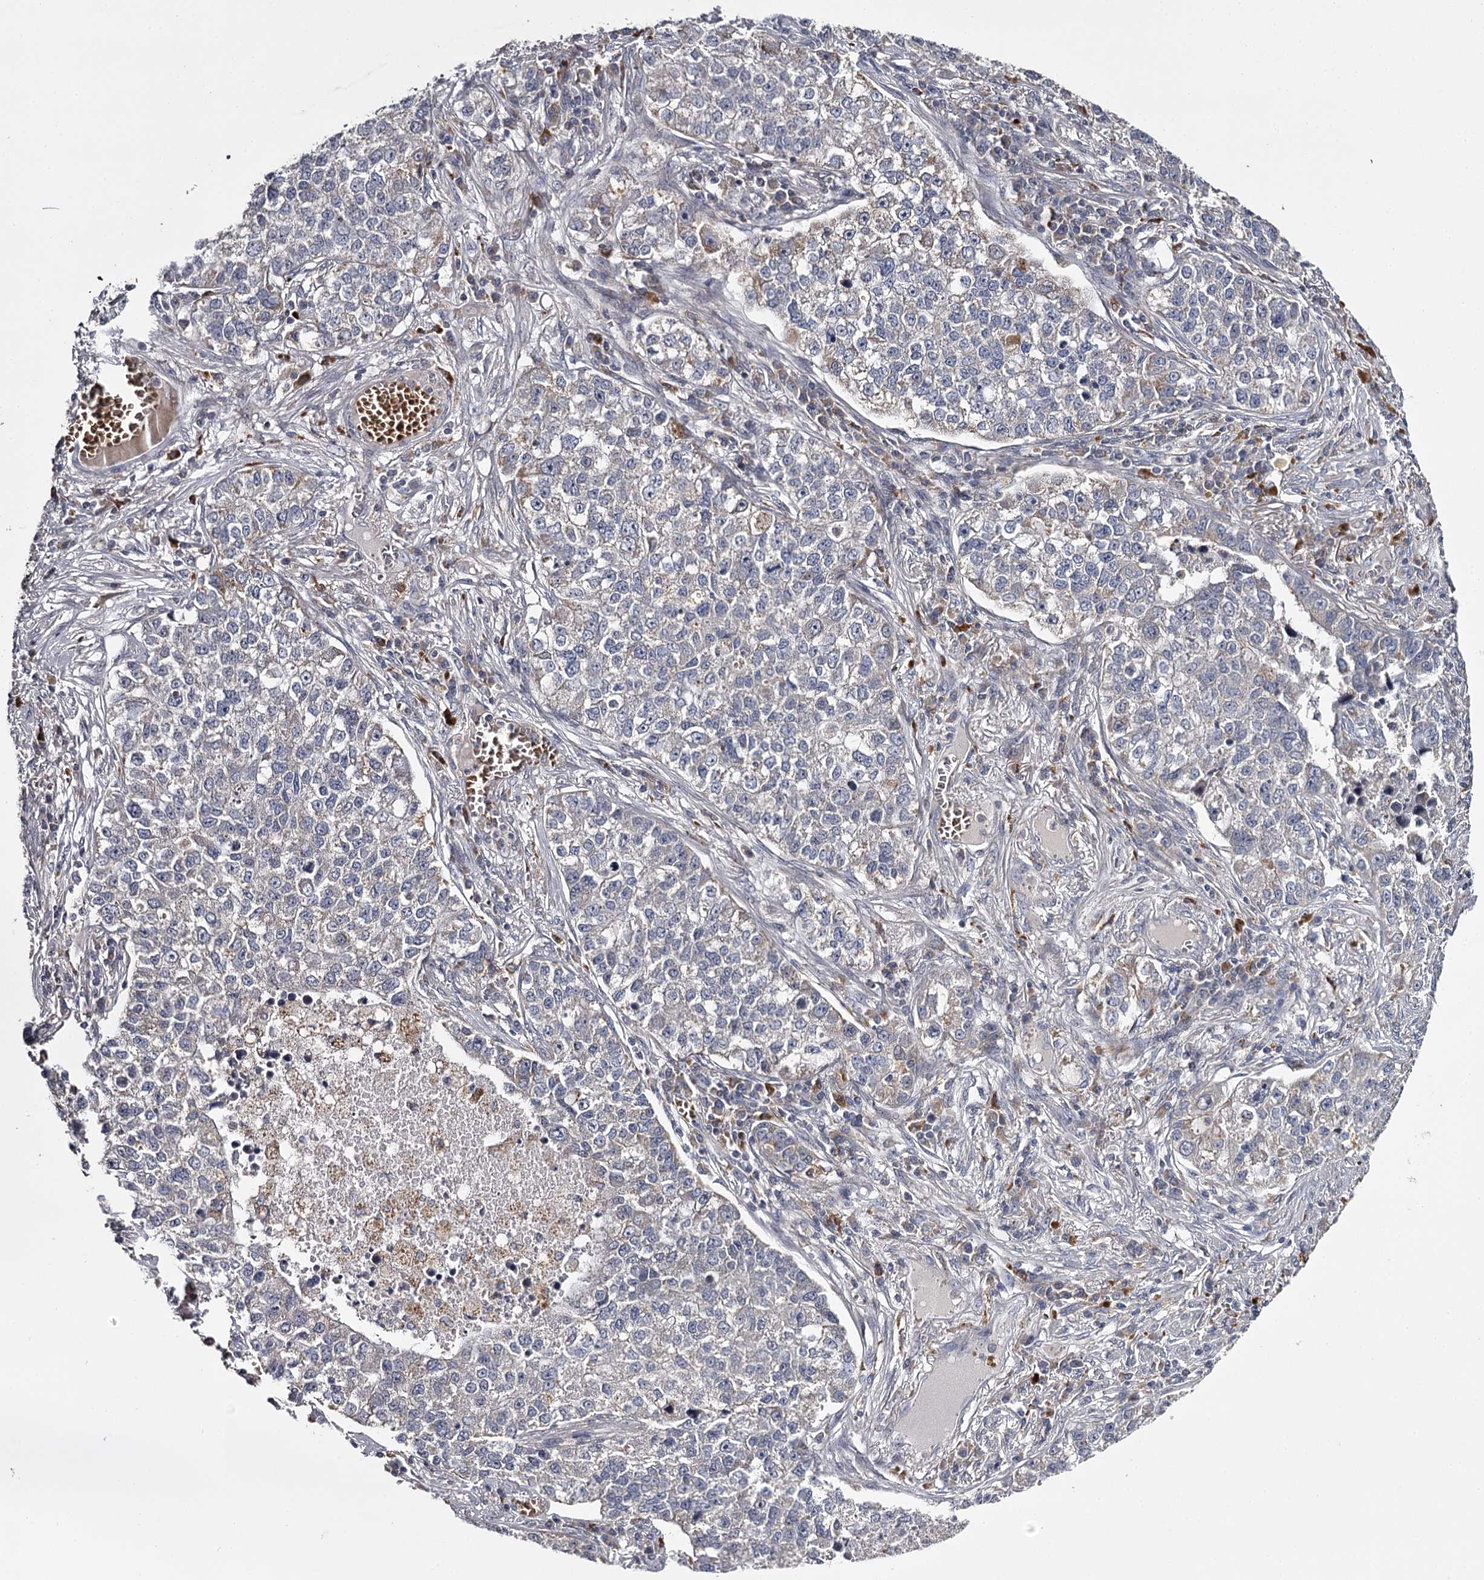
{"staining": {"intensity": "negative", "quantity": "none", "location": "none"}, "tissue": "lung cancer", "cell_type": "Tumor cells", "image_type": "cancer", "snomed": [{"axis": "morphology", "description": "Adenocarcinoma, NOS"}, {"axis": "topography", "description": "Lung"}], "caption": "DAB immunohistochemical staining of human lung cancer (adenocarcinoma) reveals no significant positivity in tumor cells.", "gene": "RASSF6", "patient": {"sex": "male", "age": 49}}